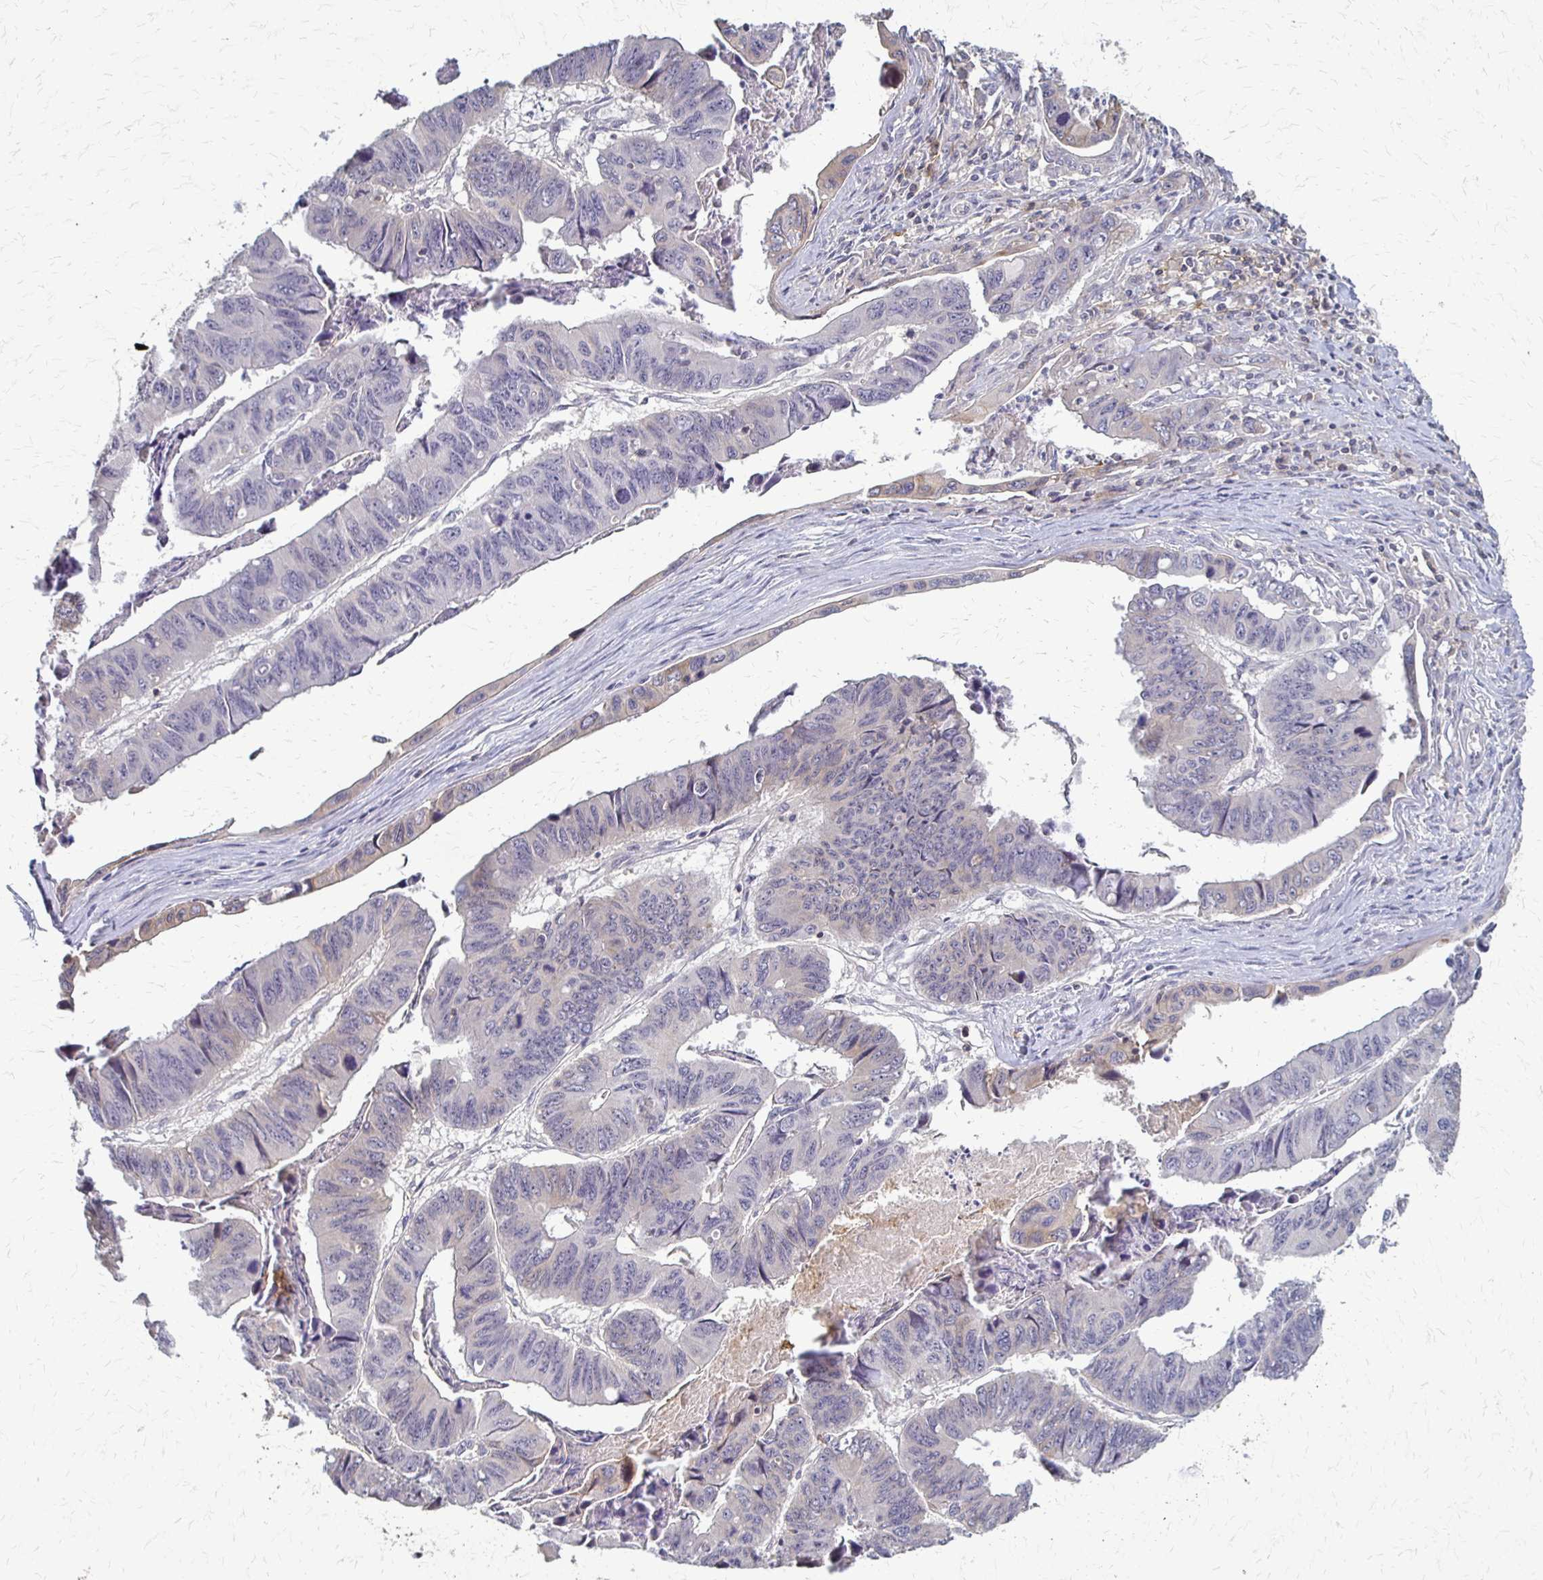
{"staining": {"intensity": "negative", "quantity": "none", "location": "none"}, "tissue": "stomach cancer", "cell_type": "Tumor cells", "image_type": "cancer", "snomed": [{"axis": "morphology", "description": "Adenocarcinoma, NOS"}, {"axis": "topography", "description": "Stomach, lower"}], "caption": "Histopathology image shows no protein staining in tumor cells of stomach cancer tissue.", "gene": "SLC9A9", "patient": {"sex": "male", "age": 77}}